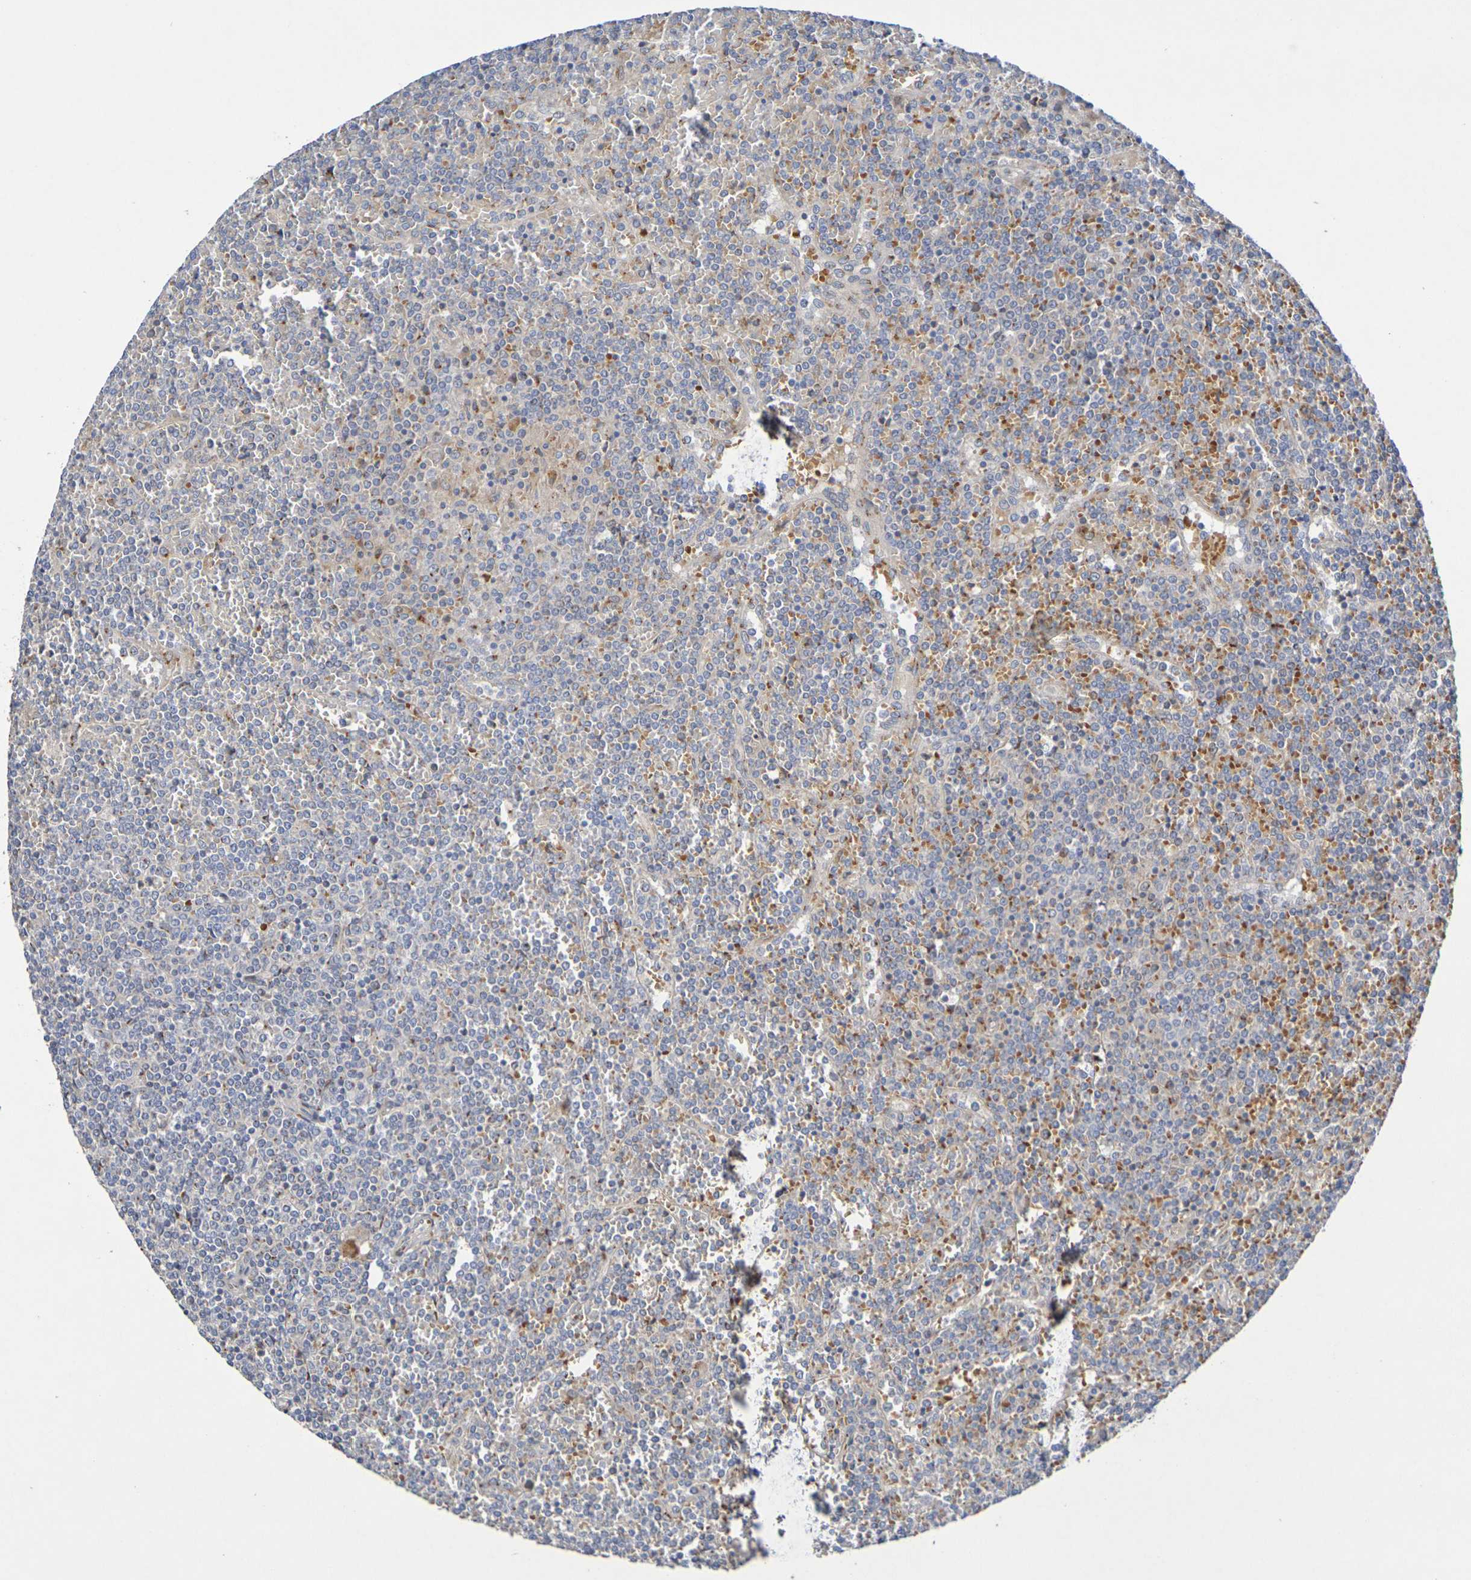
{"staining": {"intensity": "moderate", "quantity": "25%-75%", "location": "cytoplasmic/membranous"}, "tissue": "lymphoma", "cell_type": "Tumor cells", "image_type": "cancer", "snomed": [{"axis": "morphology", "description": "Malignant lymphoma, non-Hodgkin's type, Low grade"}, {"axis": "topography", "description": "Spleen"}], "caption": "A histopathology image of lymphoma stained for a protein shows moderate cytoplasmic/membranous brown staining in tumor cells.", "gene": "DCP2", "patient": {"sex": "female", "age": 19}}